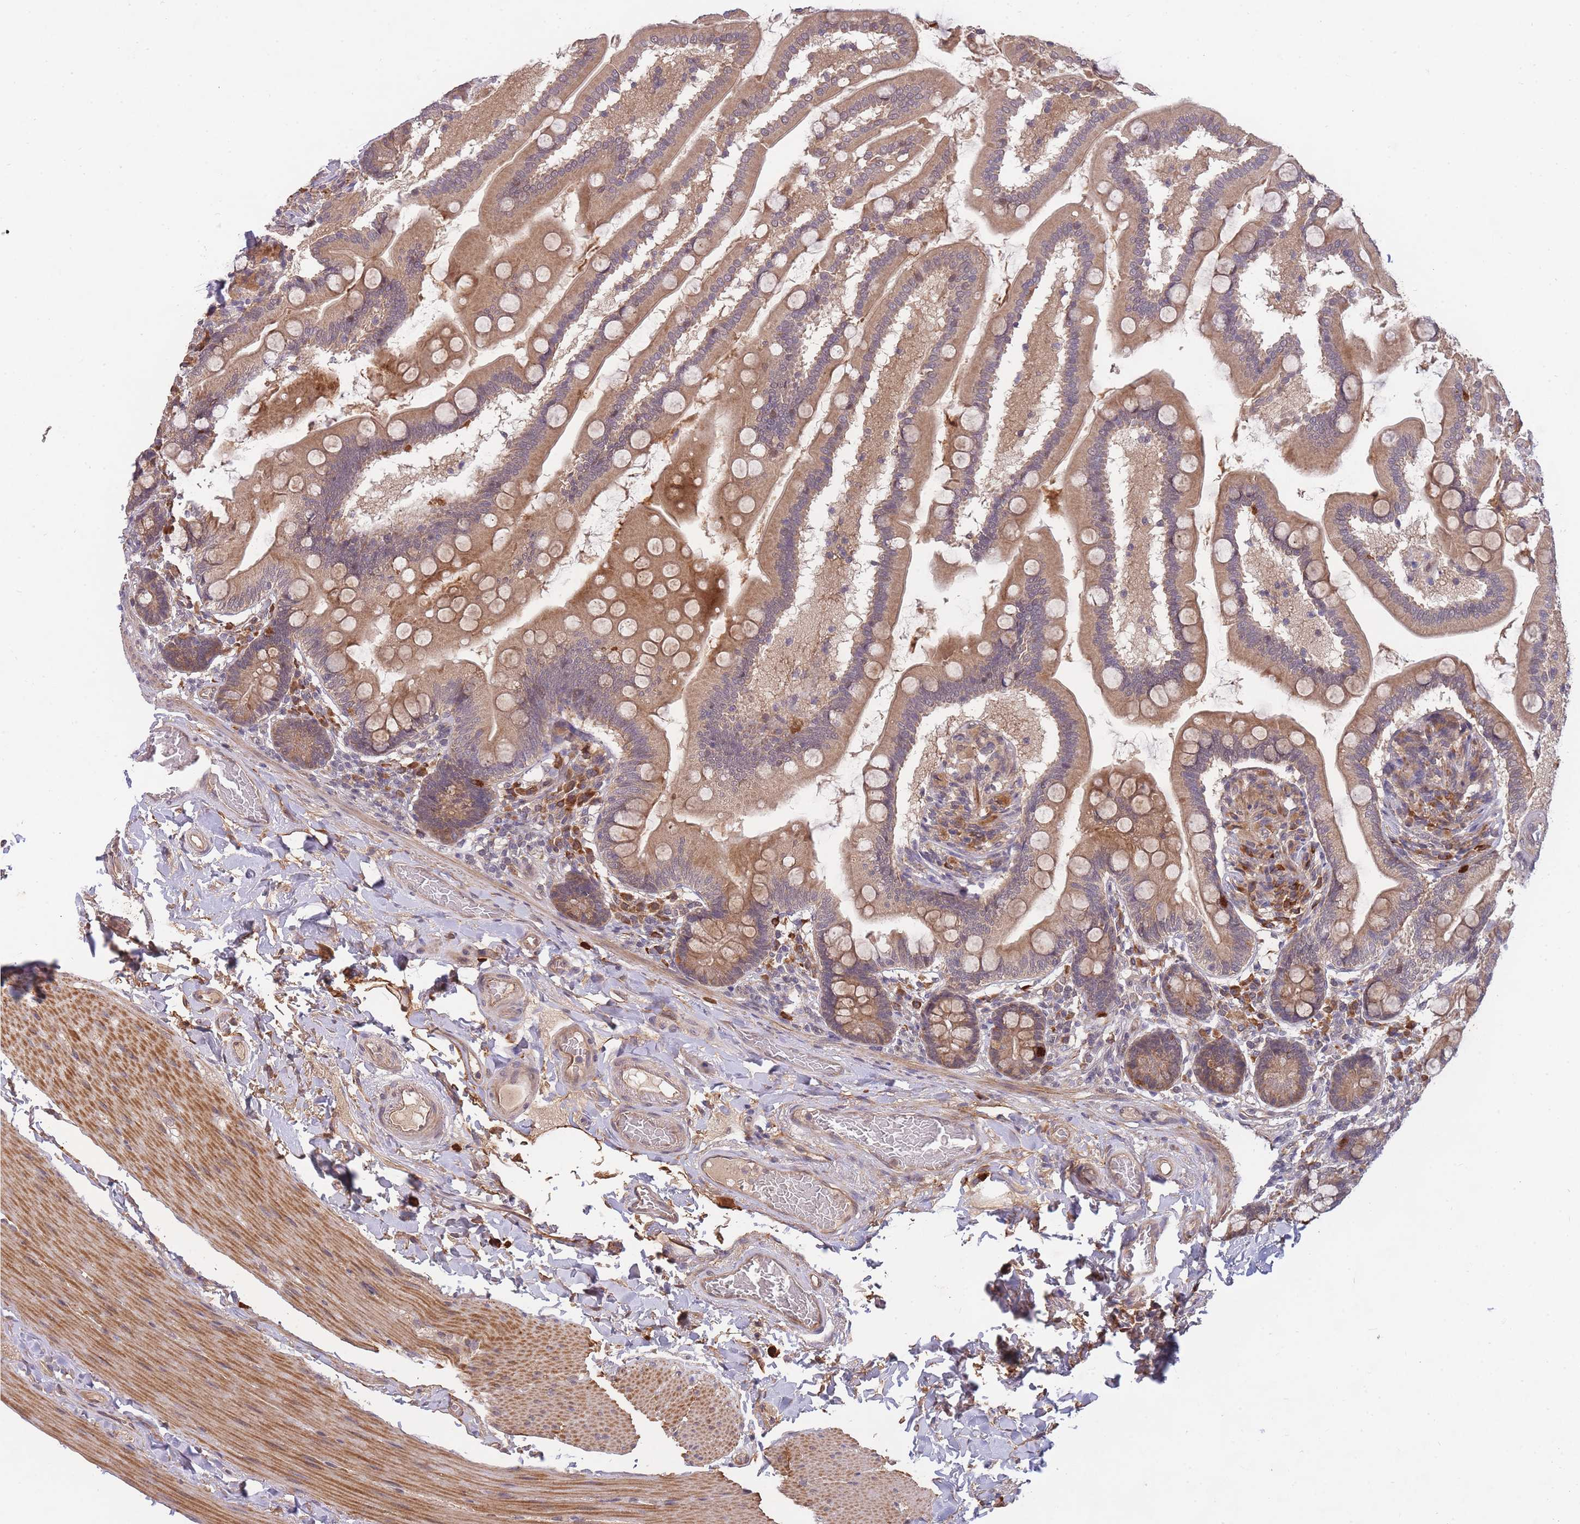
{"staining": {"intensity": "moderate", "quantity": ">75%", "location": "cytoplasmic/membranous"}, "tissue": "small intestine", "cell_type": "Glandular cells", "image_type": "normal", "snomed": [{"axis": "morphology", "description": "Normal tissue, NOS"}, {"axis": "topography", "description": "Small intestine"}], "caption": "Protein analysis of unremarkable small intestine exhibits moderate cytoplasmic/membranous staining in approximately >75% of glandular cells.", "gene": "SMC6", "patient": {"sex": "female", "age": 64}}